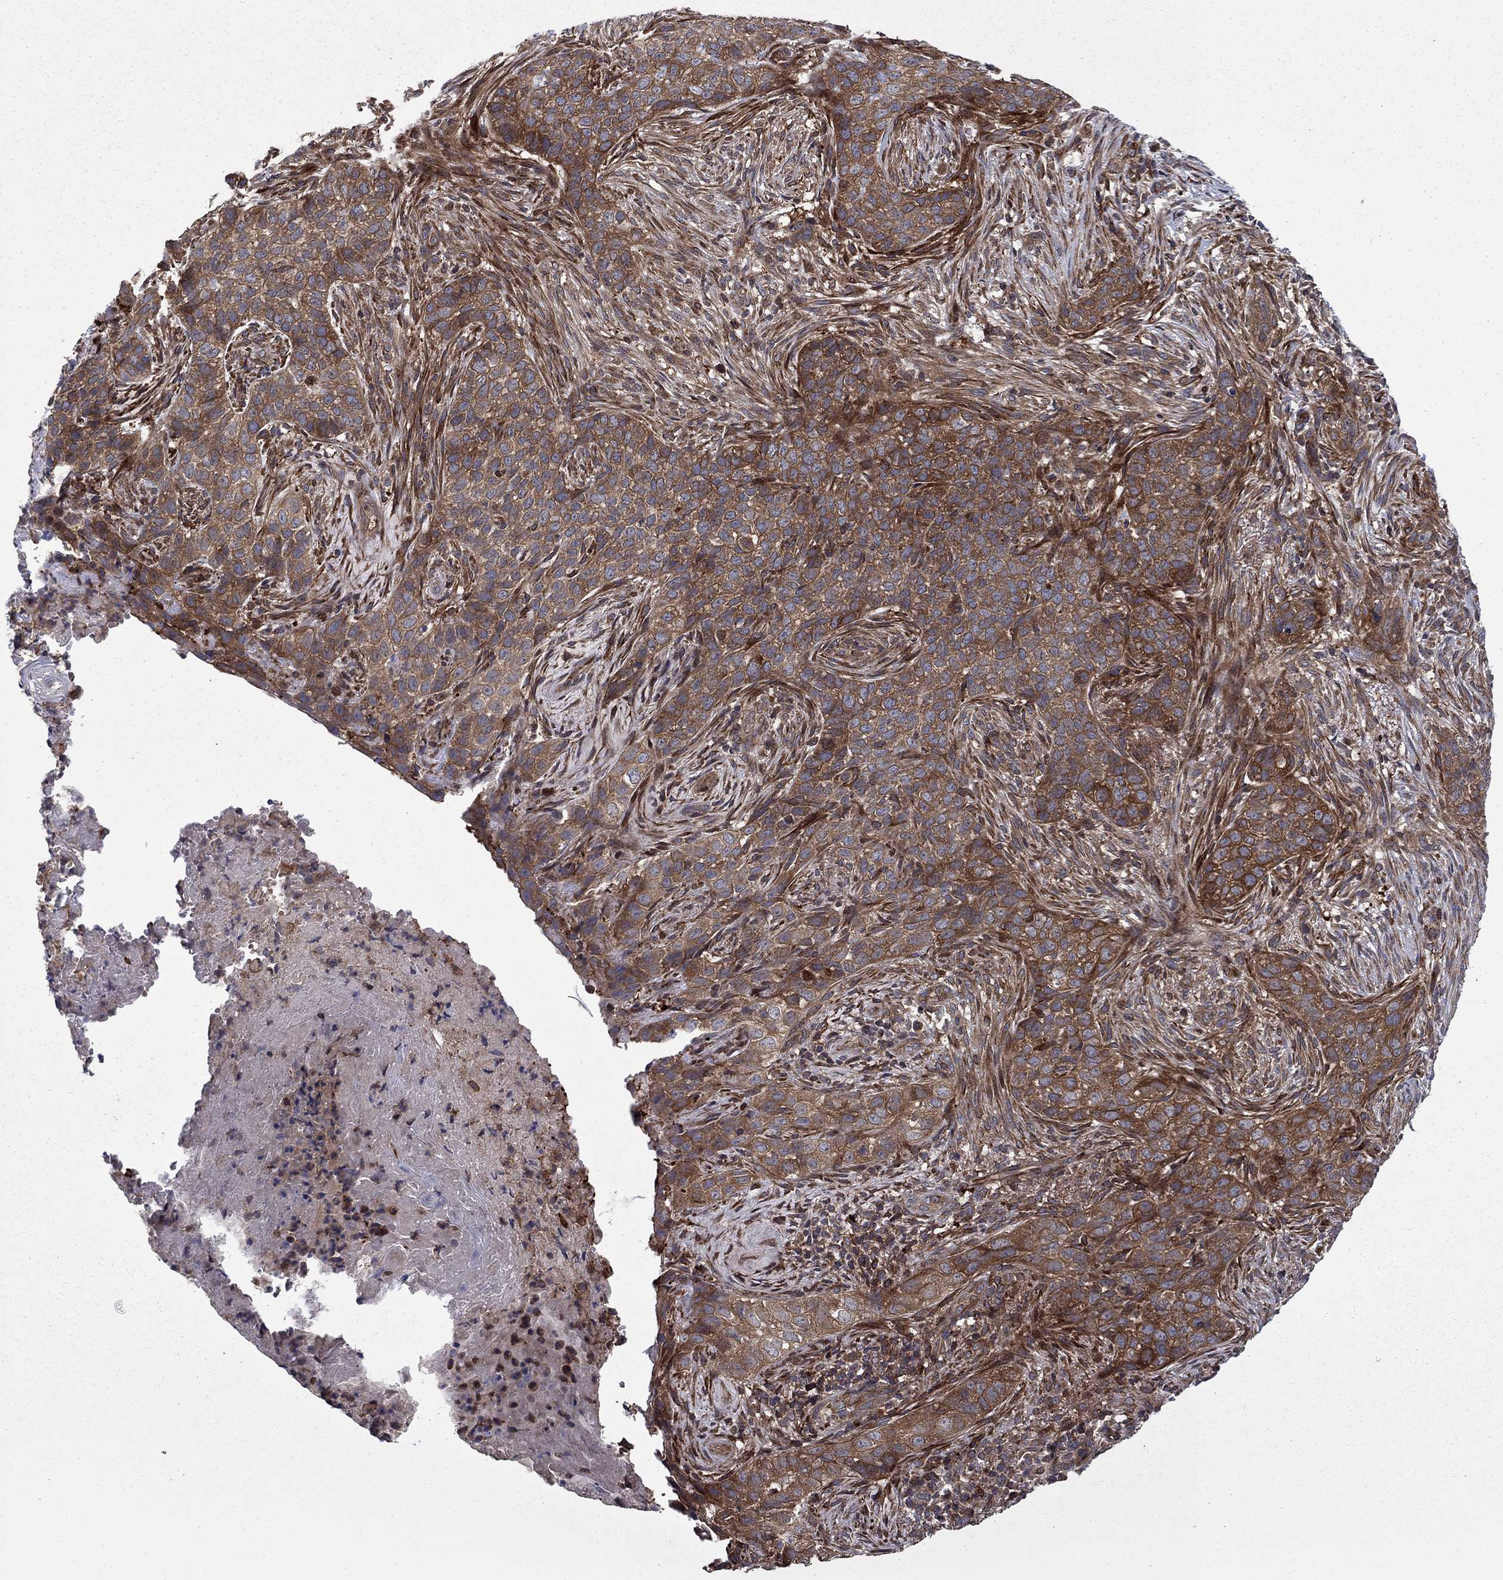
{"staining": {"intensity": "strong", "quantity": "25%-75%", "location": "cytoplasmic/membranous"}, "tissue": "skin cancer", "cell_type": "Tumor cells", "image_type": "cancer", "snomed": [{"axis": "morphology", "description": "Squamous cell carcinoma, NOS"}, {"axis": "topography", "description": "Skin"}], "caption": "Protein staining demonstrates strong cytoplasmic/membranous positivity in approximately 25%-75% of tumor cells in skin cancer.", "gene": "HDAC4", "patient": {"sex": "male", "age": 88}}